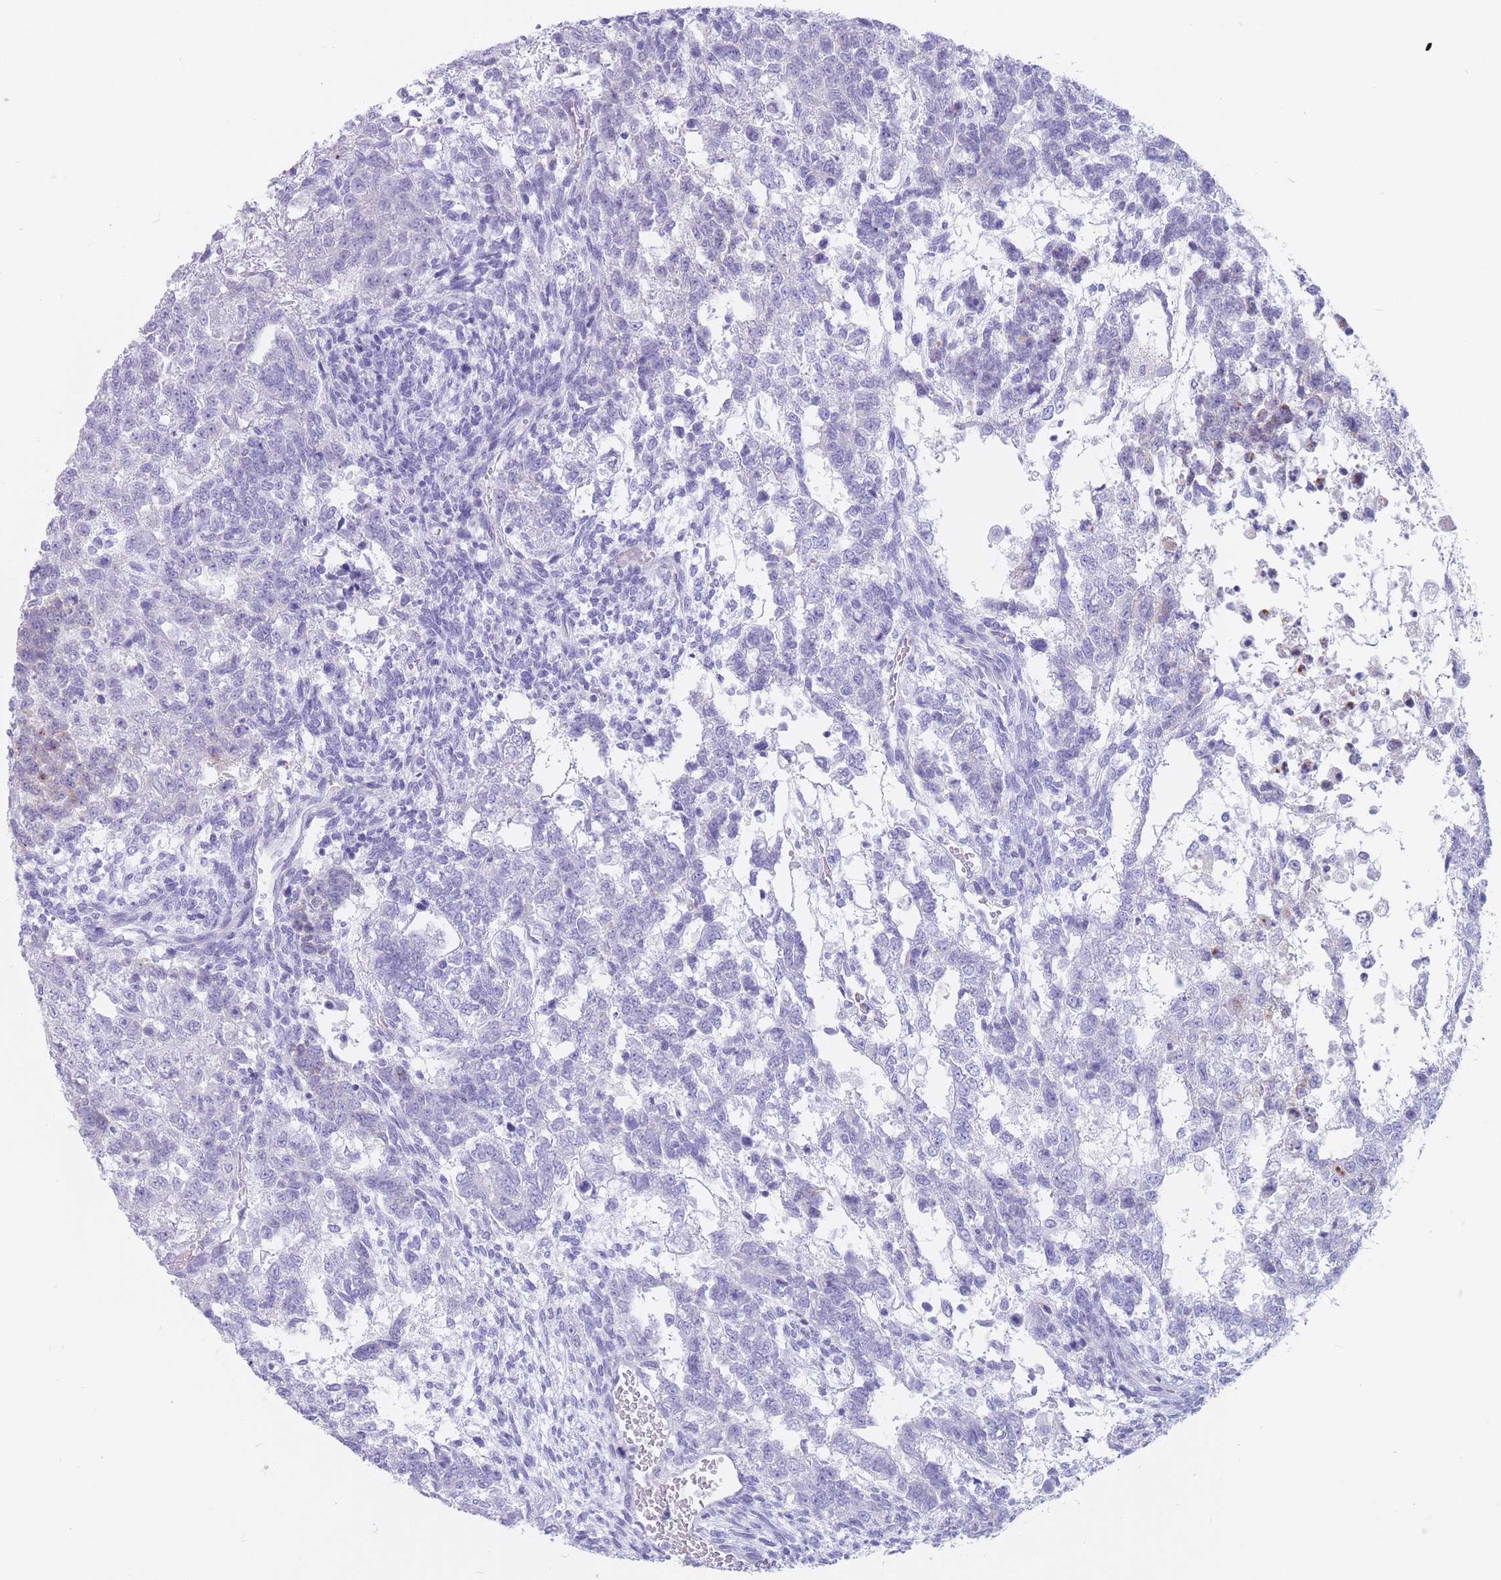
{"staining": {"intensity": "negative", "quantity": "none", "location": "none"}, "tissue": "testis cancer", "cell_type": "Tumor cells", "image_type": "cancer", "snomed": [{"axis": "morphology", "description": "Carcinoma, Embryonal, NOS"}, {"axis": "topography", "description": "Testis"}], "caption": "Embryonal carcinoma (testis) was stained to show a protein in brown. There is no significant staining in tumor cells.", "gene": "ST3GAL5", "patient": {"sex": "male", "age": 23}}